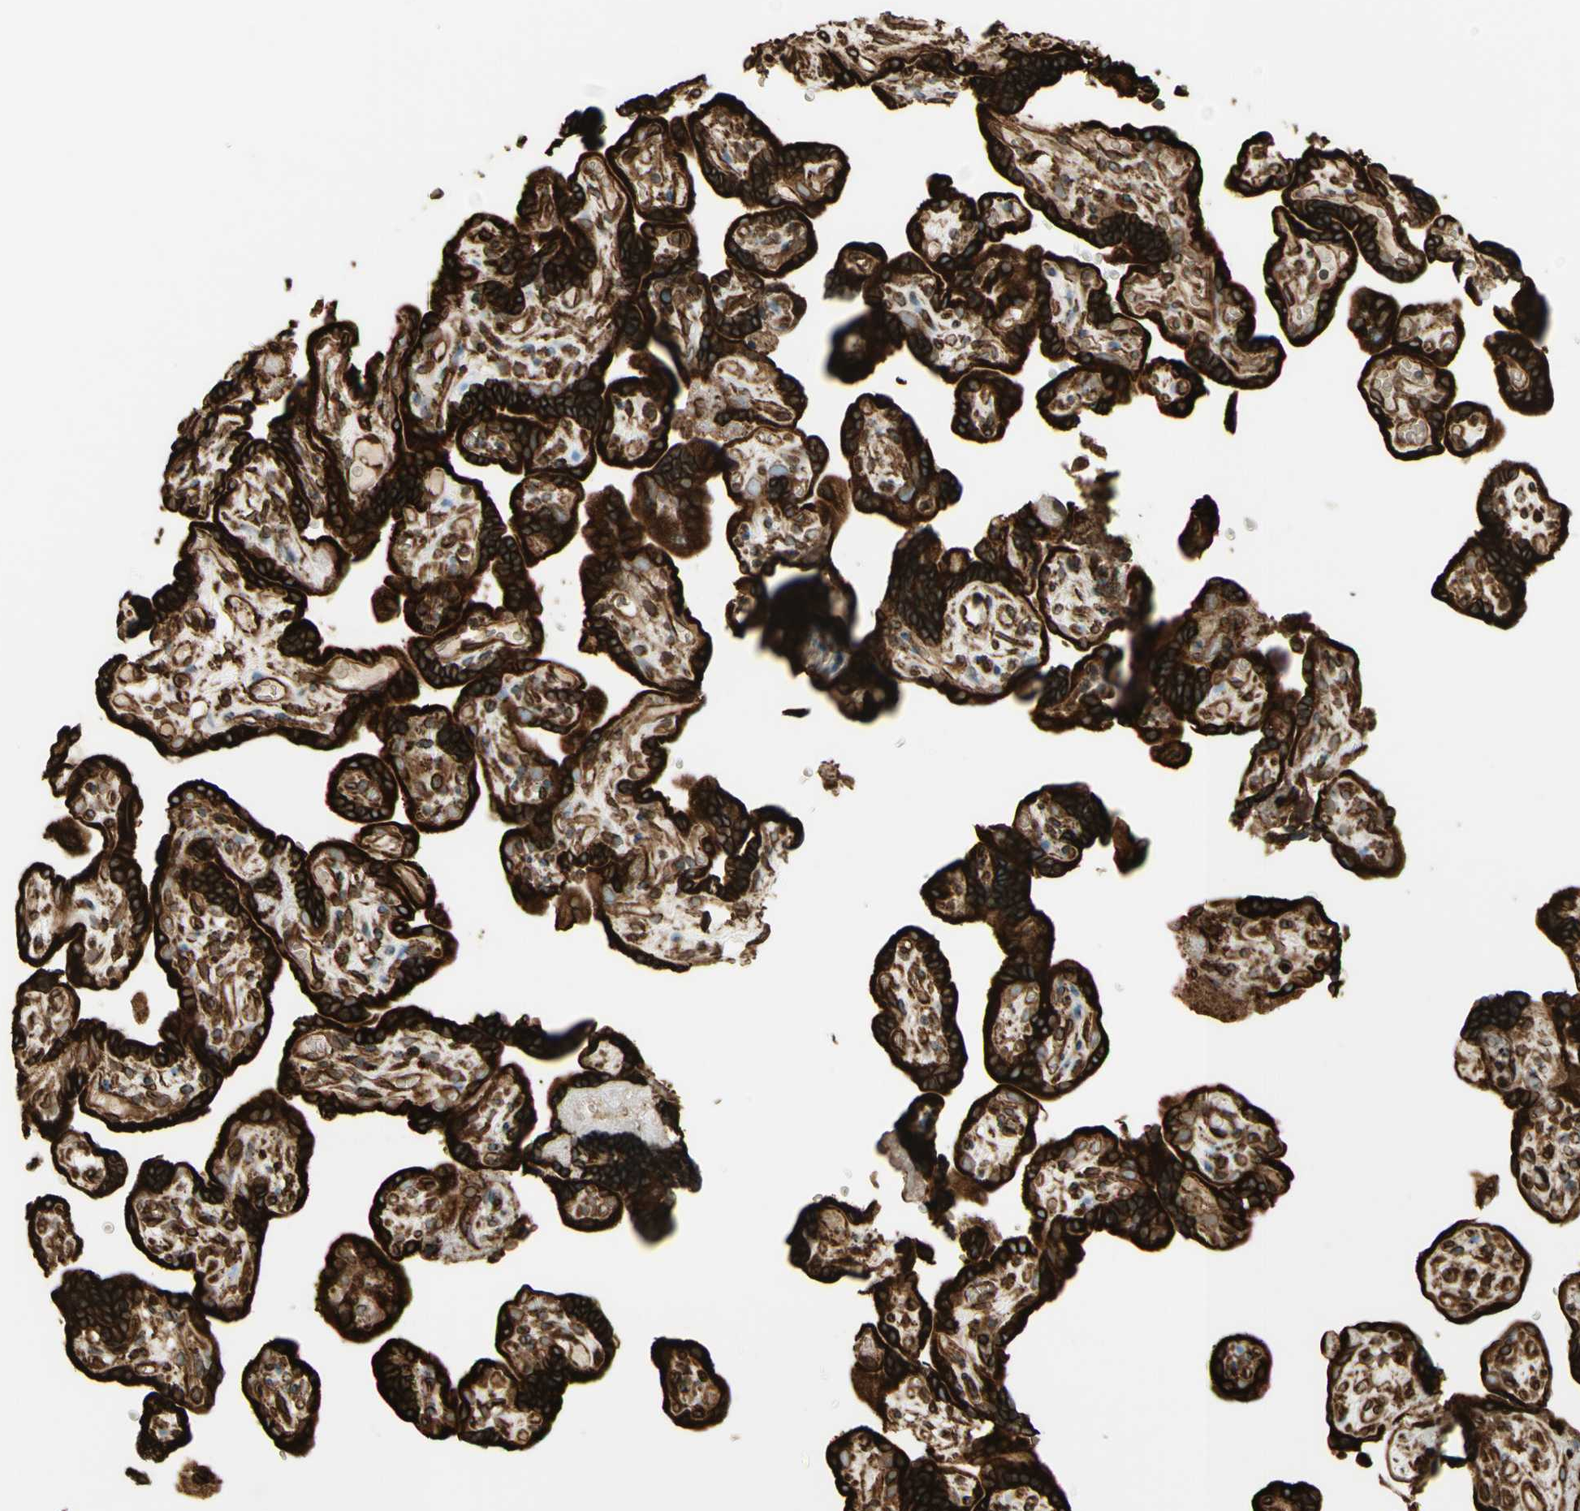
{"staining": {"intensity": "moderate", "quantity": ">75%", "location": "cytoplasmic/membranous"}, "tissue": "placenta", "cell_type": "Decidual cells", "image_type": "normal", "snomed": [{"axis": "morphology", "description": "Normal tissue, NOS"}, {"axis": "topography", "description": "Placenta"}], "caption": "Moderate cytoplasmic/membranous staining for a protein is seen in about >75% of decidual cells of unremarkable placenta using immunohistochemistry (IHC).", "gene": "CANX", "patient": {"sex": "female", "age": 30}}